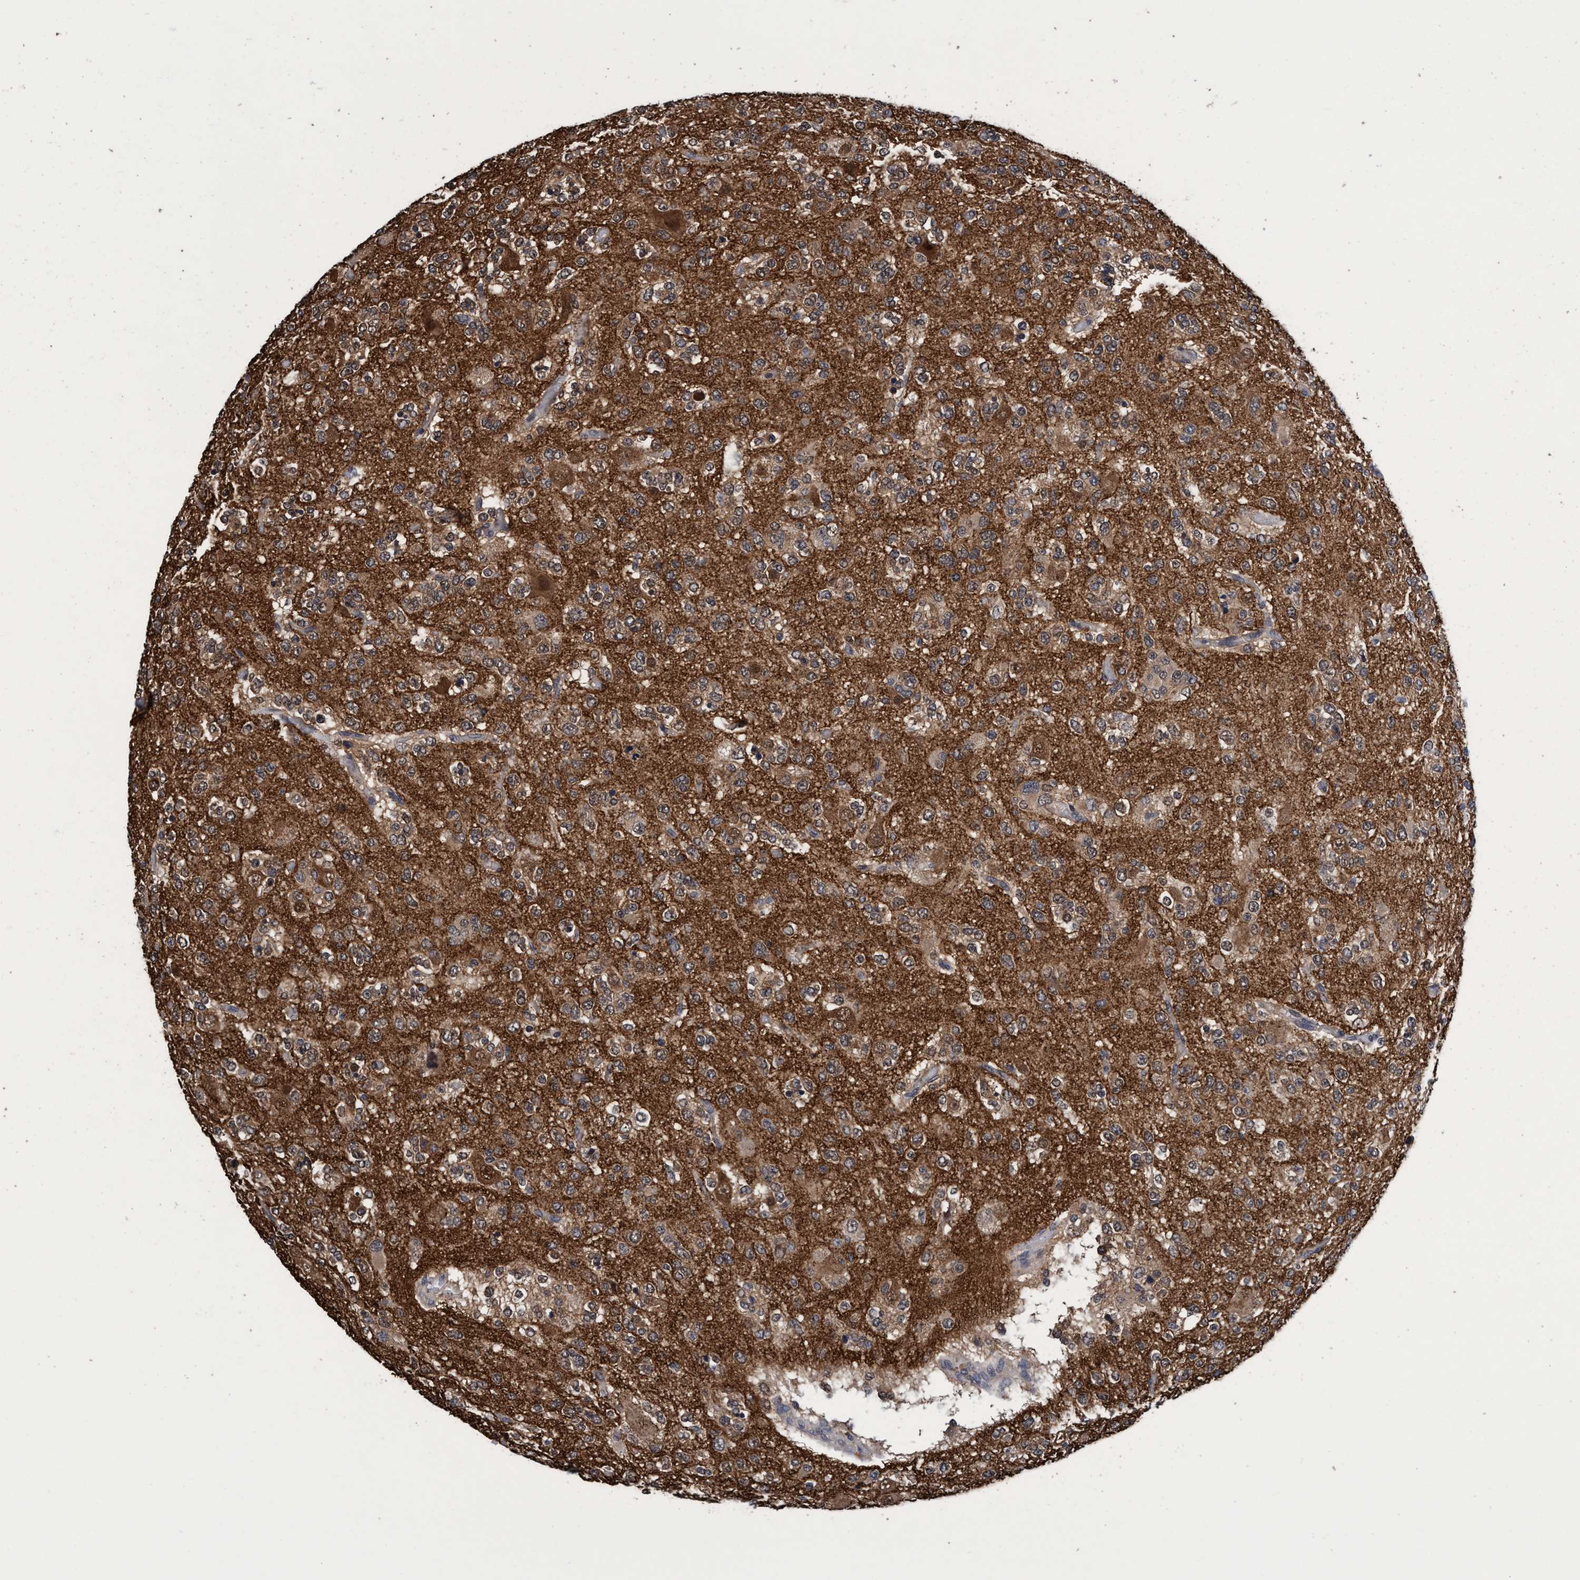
{"staining": {"intensity": "moderate", "quantity": ">75%", "location": "cytoplasmic/membranous"}, "tissue": "glioma", "cell_type": "Tumor cells", "image_type": "cancer", "snomed": [{"axis": "morphology", "description": "Glioma, malignant, Low grade"}, {"axis": "topography", "description": "Brain"}], "caption": "Glioma stained for a protein (brown) reveals moderate cytoplasmic/membranous positive staining in approximately >75% of tumor cells.", "gene": "PSMD12", "patient": {"sex": "male", "age": 38}}